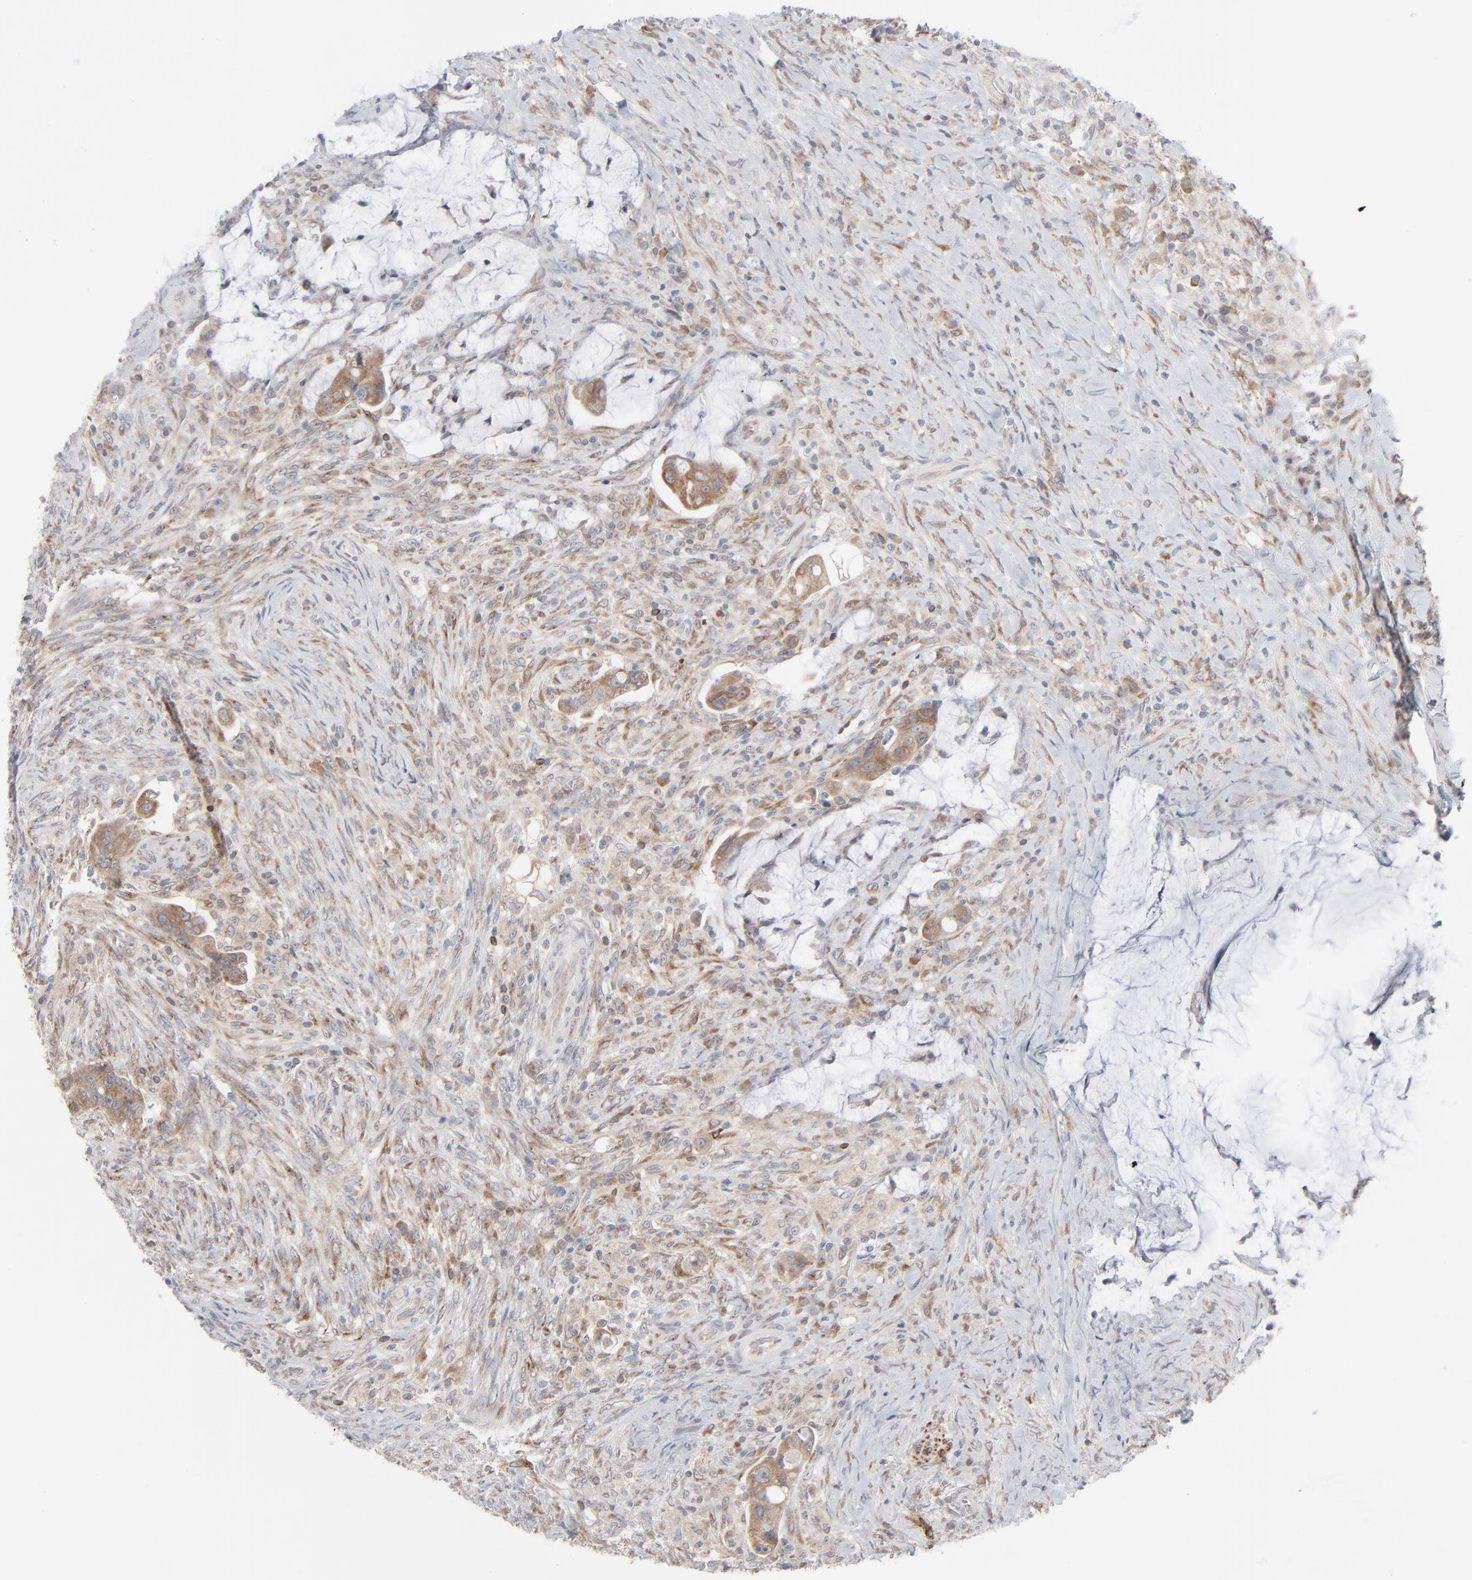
{"staining": {"intensity": "moderate", "quantity": ">75%", "location": "cytoplasmic/membranous"}, "tissue": "colorectal cancer", "cell_type": "Tumor cells", "image_type": "cancer", "snomed": [{"axis": "morphology", "description": "Adenocarcinoma, NOS"}, {"axis": "topography", "description": "Rectum"}], "caption": "A medium amount of moderate cytoplasmic/membranous positivity is present in approximately >75% of tumor cells in colorectal cancer tissue.", "gene": "KDSR", "patient": {"sex": "female", "age": 71}}